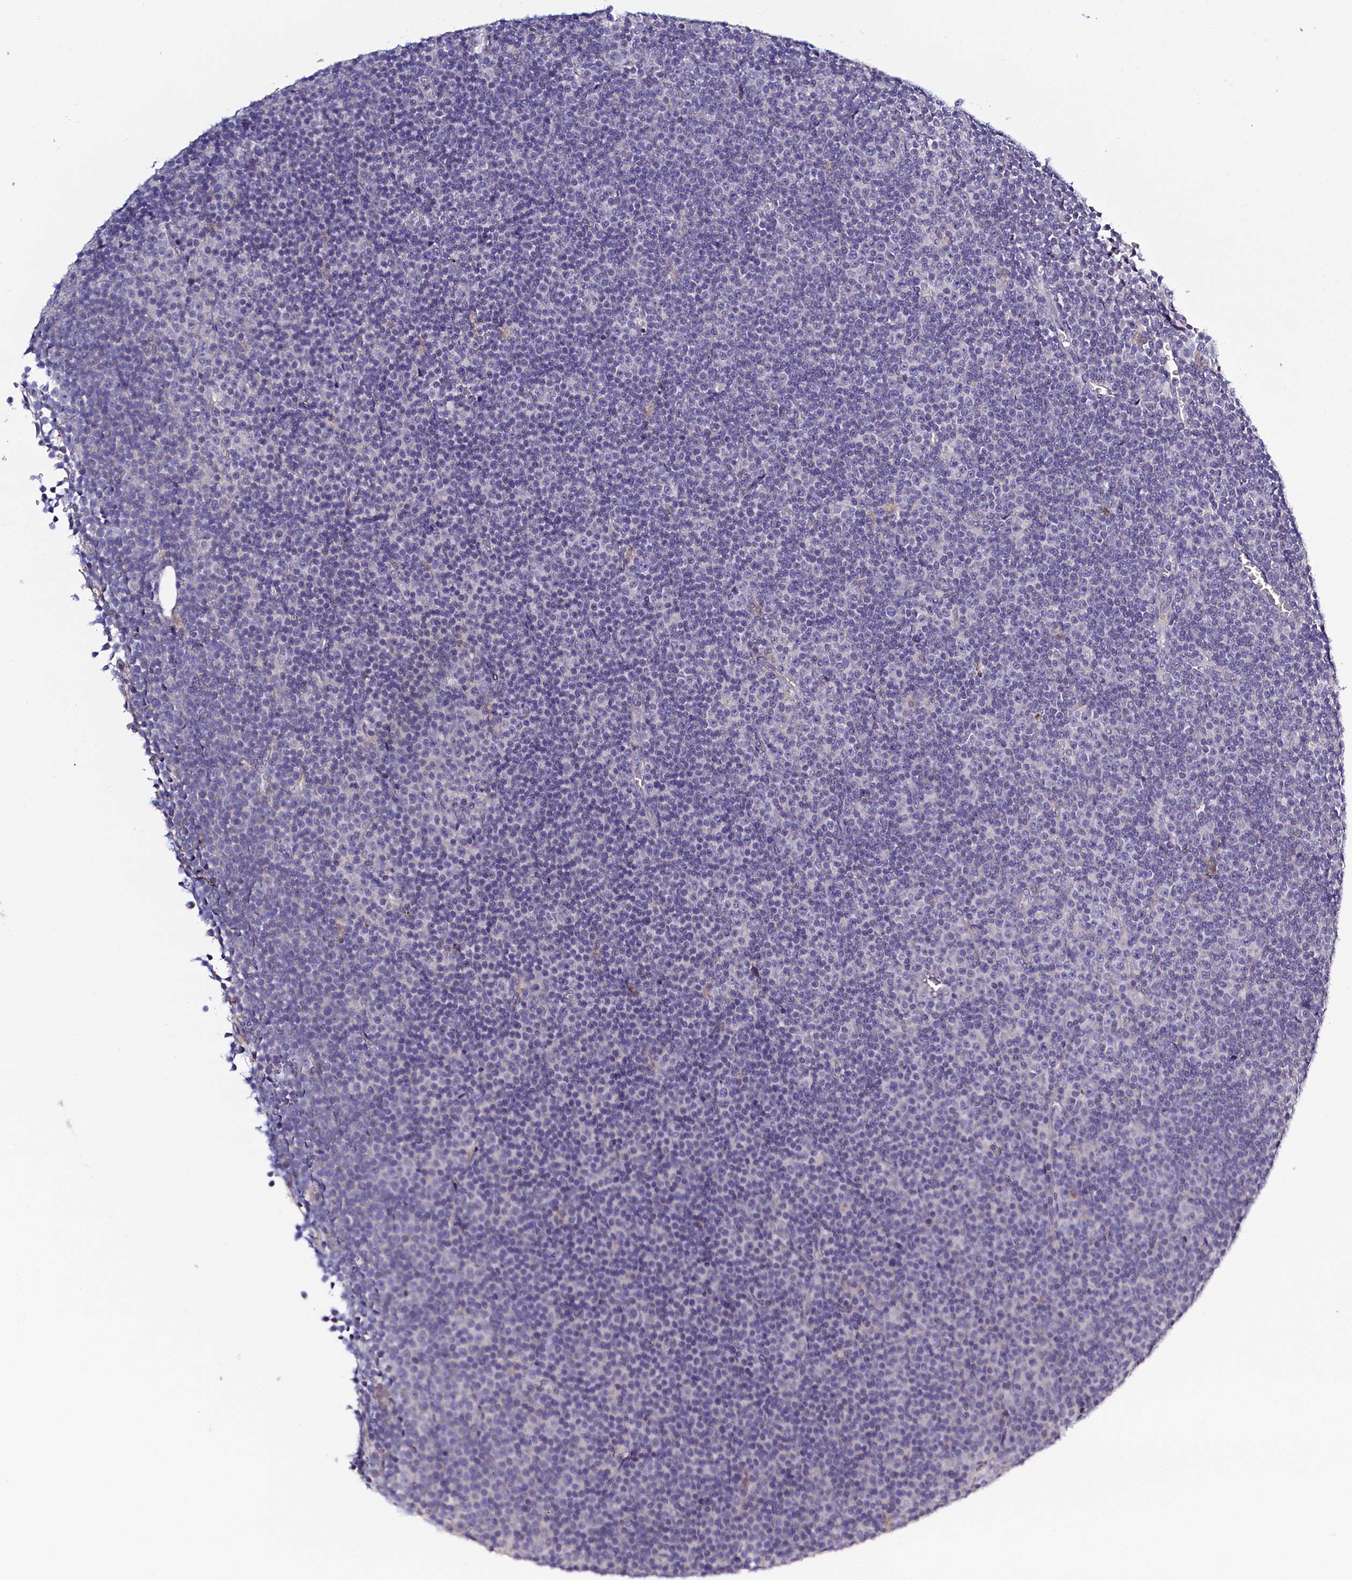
{"staining": {"intensity": "negative", "quantity": "none", "location": "none"}, "tissue": "lymphoma", "cell_type": "Tumor cells", "image_type": "cancer", "snomed": [{"axis": "morphology", "description": "Malignant lymphoma, non-Hodgkin's type, Low grade"}, {"axis": "topography", "description": "Lymph node"}], "caption": "Immunohistochemistry histopathology image of human lymphoma stained for a protein (brown), which reveals no expression in tumor cells. (Brightfield microscopy of DAB (3,3'-diaminobenzidine) immunohistochemistry at high magnification).", "gene": "PDE6D", "patient": {"sex": "female", "age": 67}}